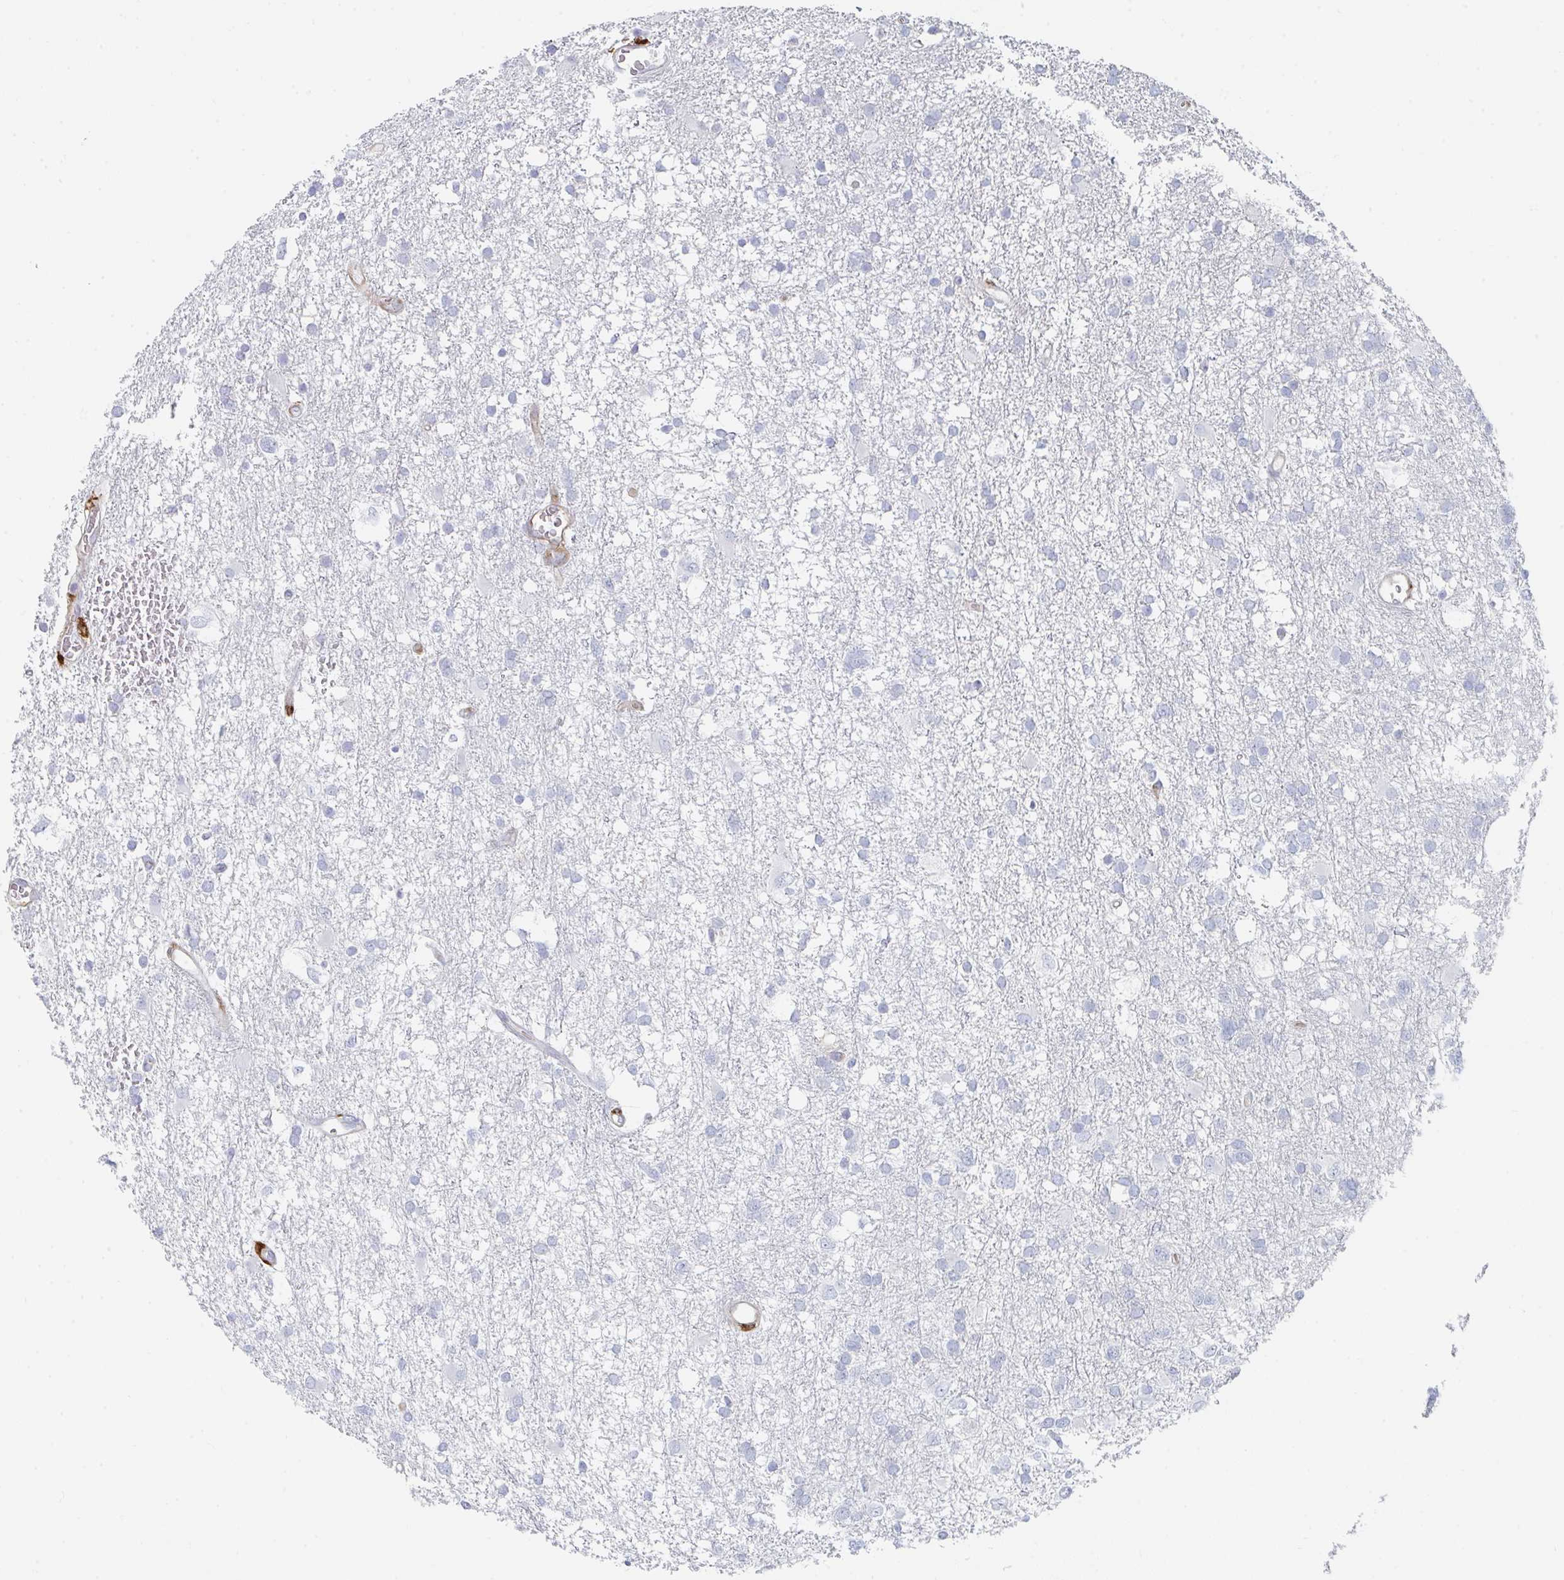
{"staining": {"intensity": "negative", "quantity": "none", "location": "none"}, "tissue": "glioma", "cell_type": "Tumor cells", "image_type": "cancer", "snomed": [{"axis": "morphology", "description": "Glioma, malignant, High grade"}, {"axis": "topography", "description": "Brain"}], "caption": "Malignant high-grade glioma stained for a protein using IHC reveals no positivity tumor cells.", "gene": "DAB2", "patient": {"sex": "male", "age": 61}}